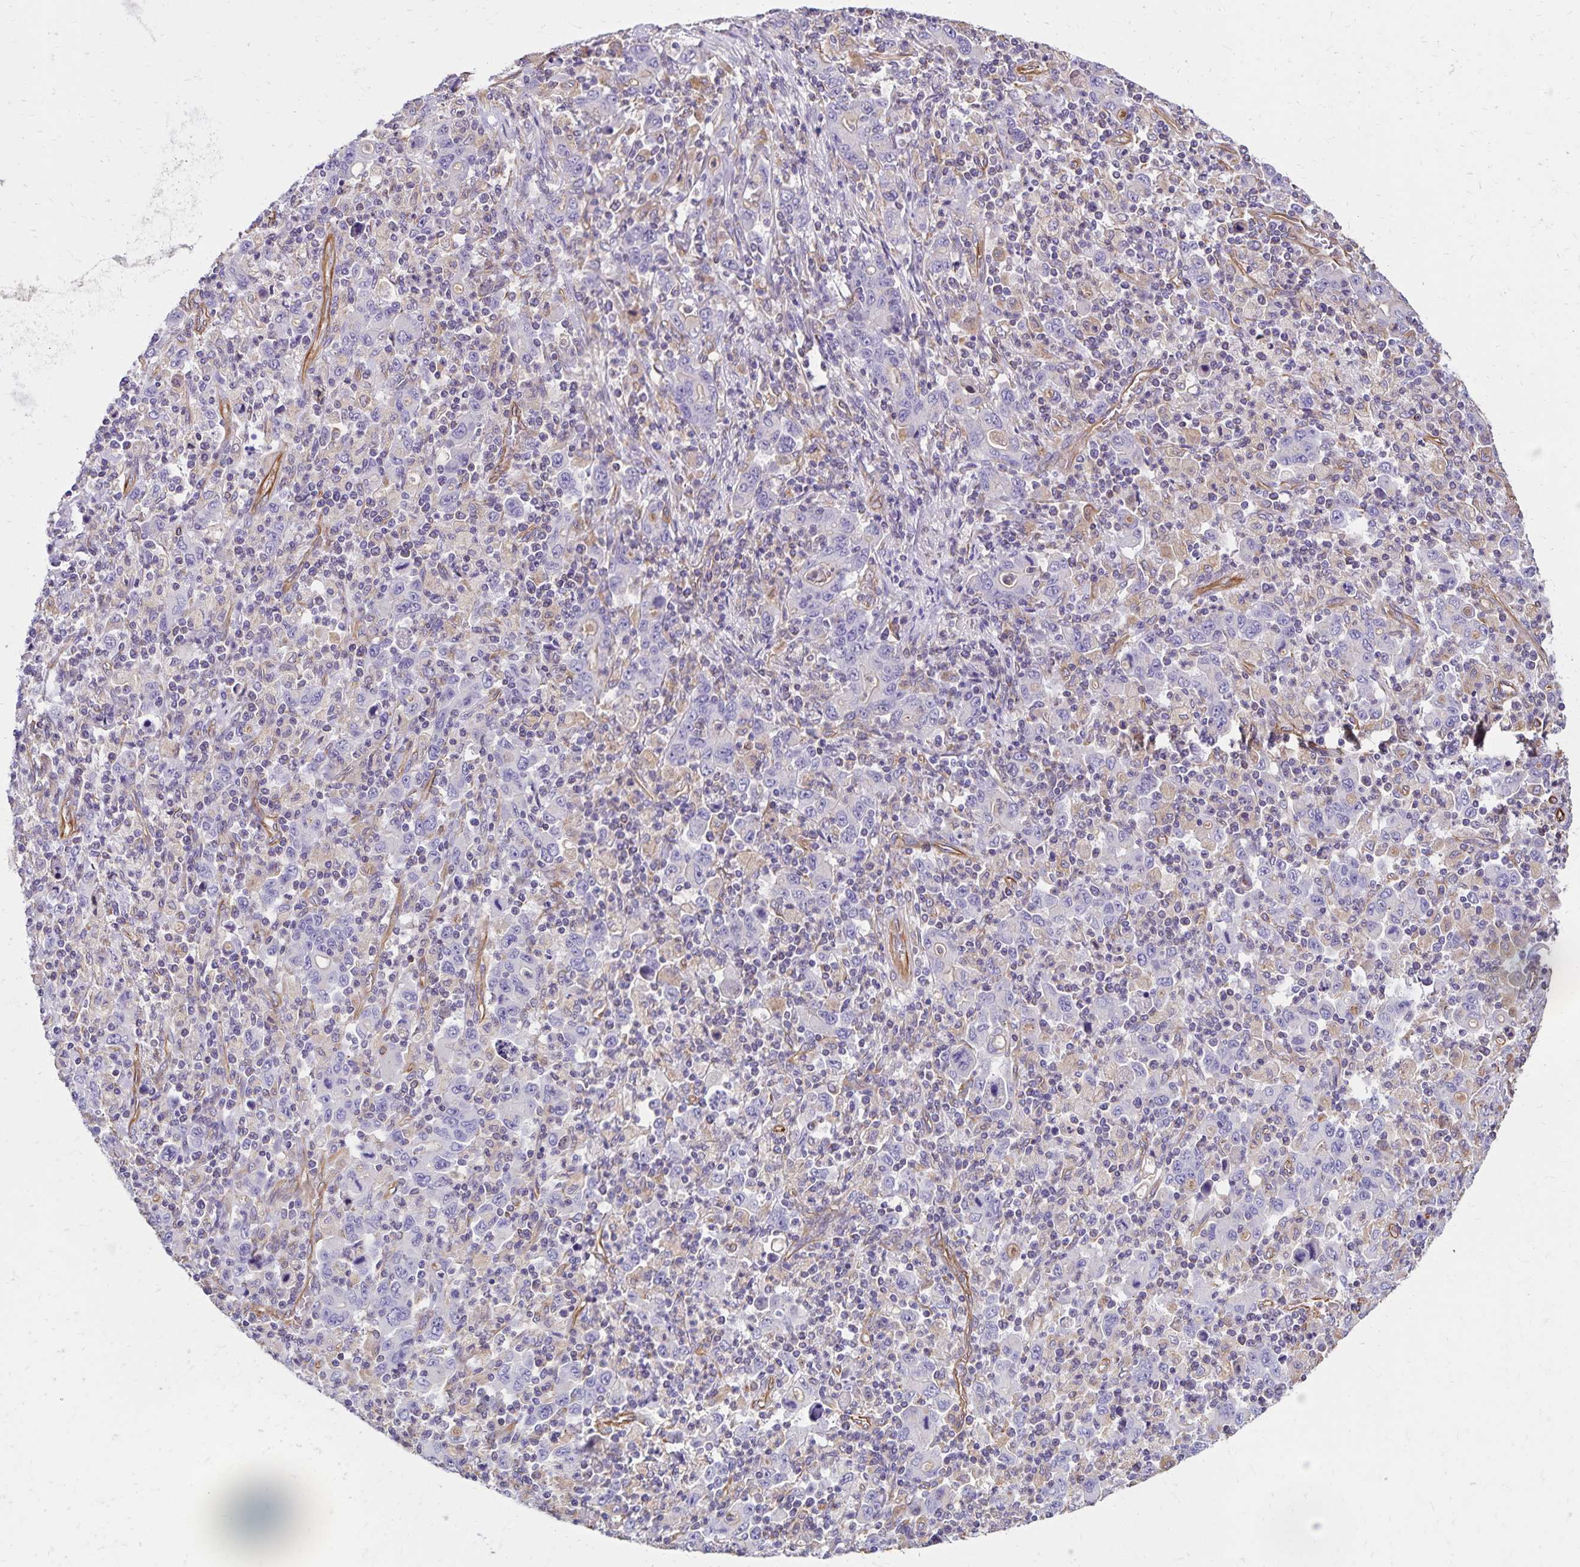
{"staining": {"intensity": "negative", "quantity": "none", "location": "none"}, "tissue": "stomach cancer", "cell_type": "Tumor cells", "image_type": "cancer", "snomed": [{"axis": "morphology", "description": "Adenocarcinoma, NOS"}, {"axis": "topography", "description": "Stomach, upper"}], "caption": "Tumor cells are negative for protein expression in human adenocarcinoma (stomach).", "gene": "TRPV6", "patient": {"sex": "male", "age": 69}}